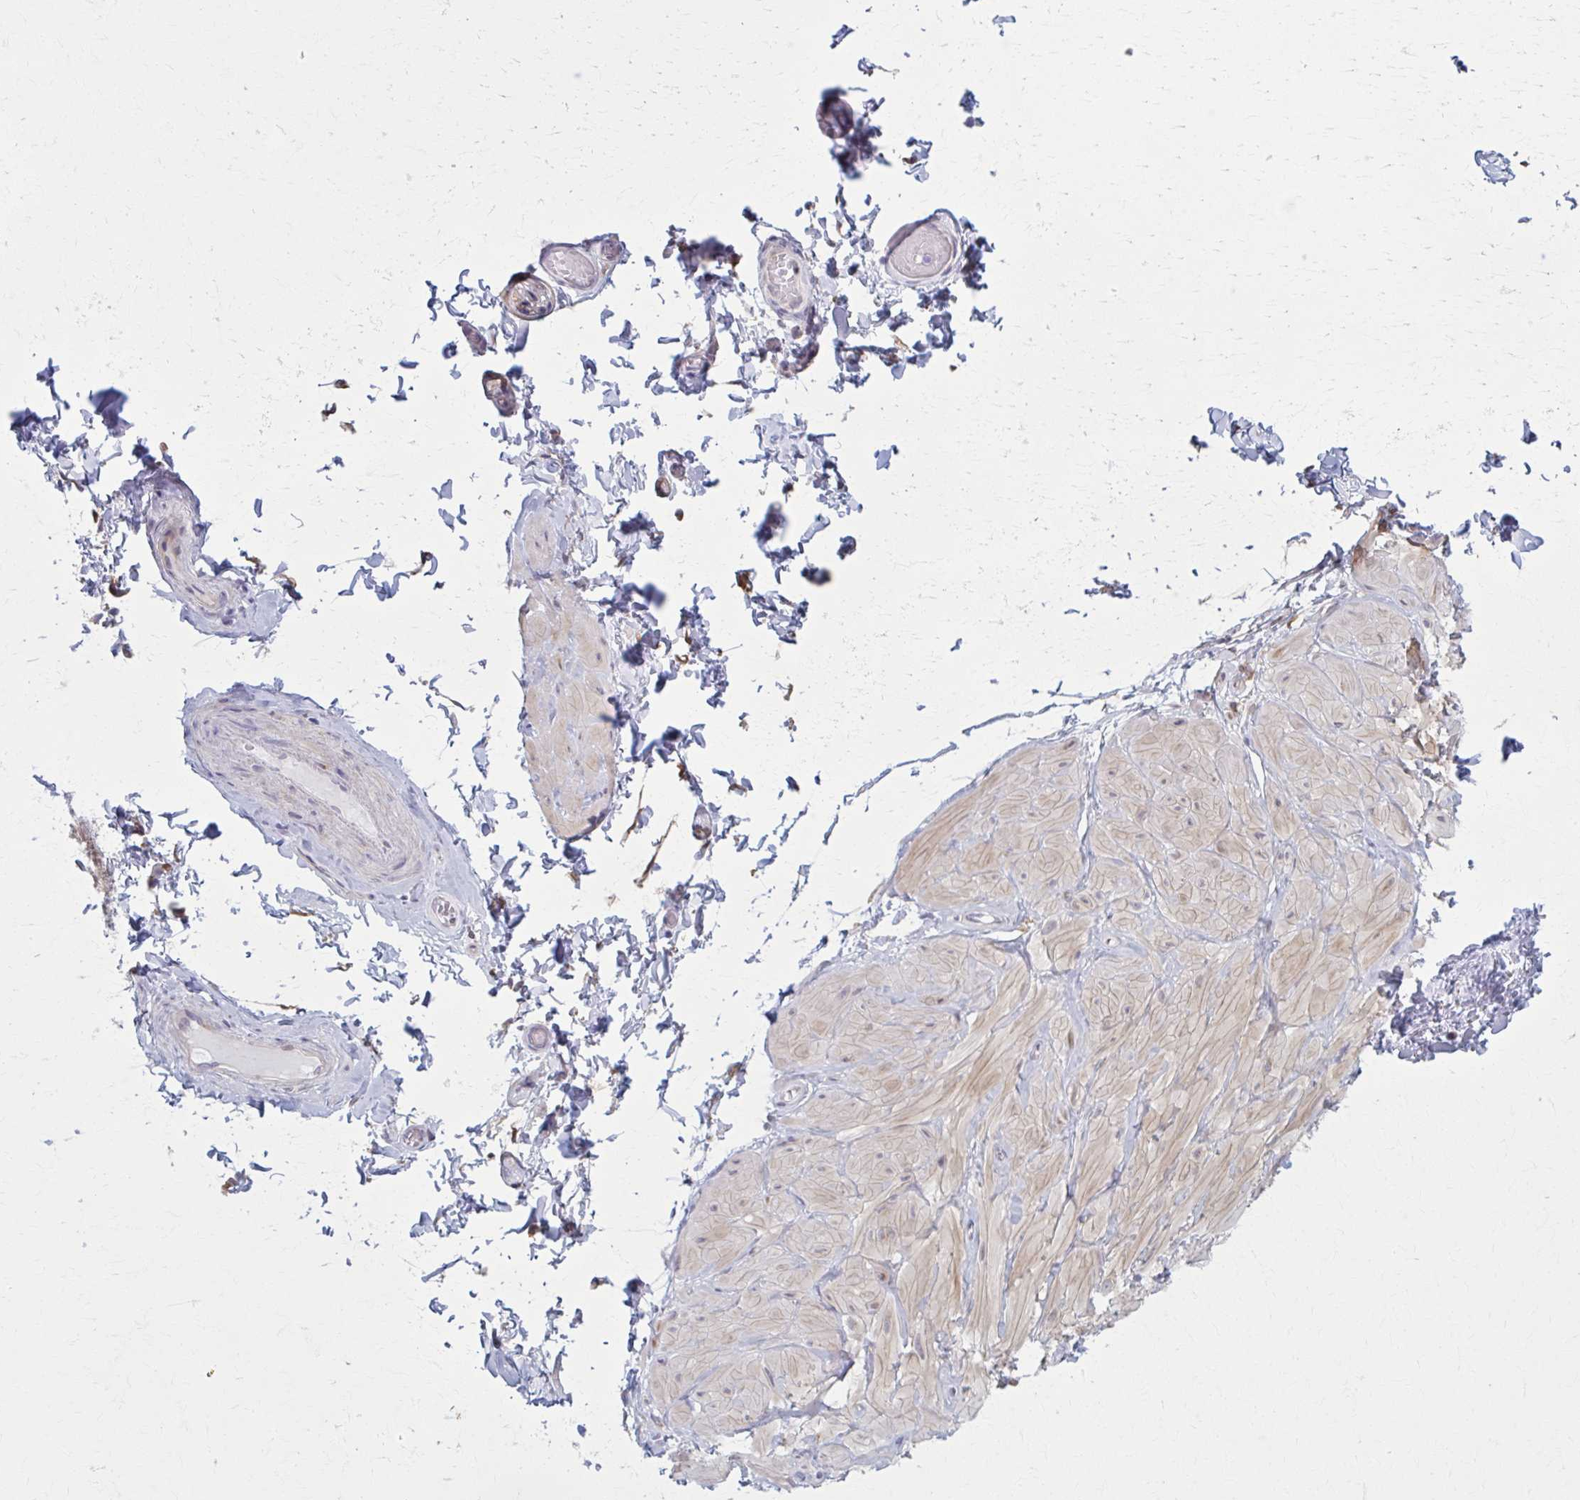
{"staining": {"intensity": "negative", "quantity": "none", "location": "none"}, "tissue": "adipose tissue", "cell_type": "Adipocytes", "image_type": "normal", "snomed": [{"axis": "morphology", "description": "Normal tissue, NOS"}, {"axis": "topography", "description": "Epididymis, spermatic cord, NOS"}, {"axis": "topography", "description": "Epididymis"}, {"axis": "topography", "description": "Peripheral nerve tissue"}], "caption": "Immunohistochemistry histopathology image of unremarkable adipose tissue: adipose tissue stained with DAB (3,3'-diaminobenzidine) reveals no significant protein positivity in adipocytes.", "gene": "NUMBL", "patient": {"sex": "male", "age": 29}}